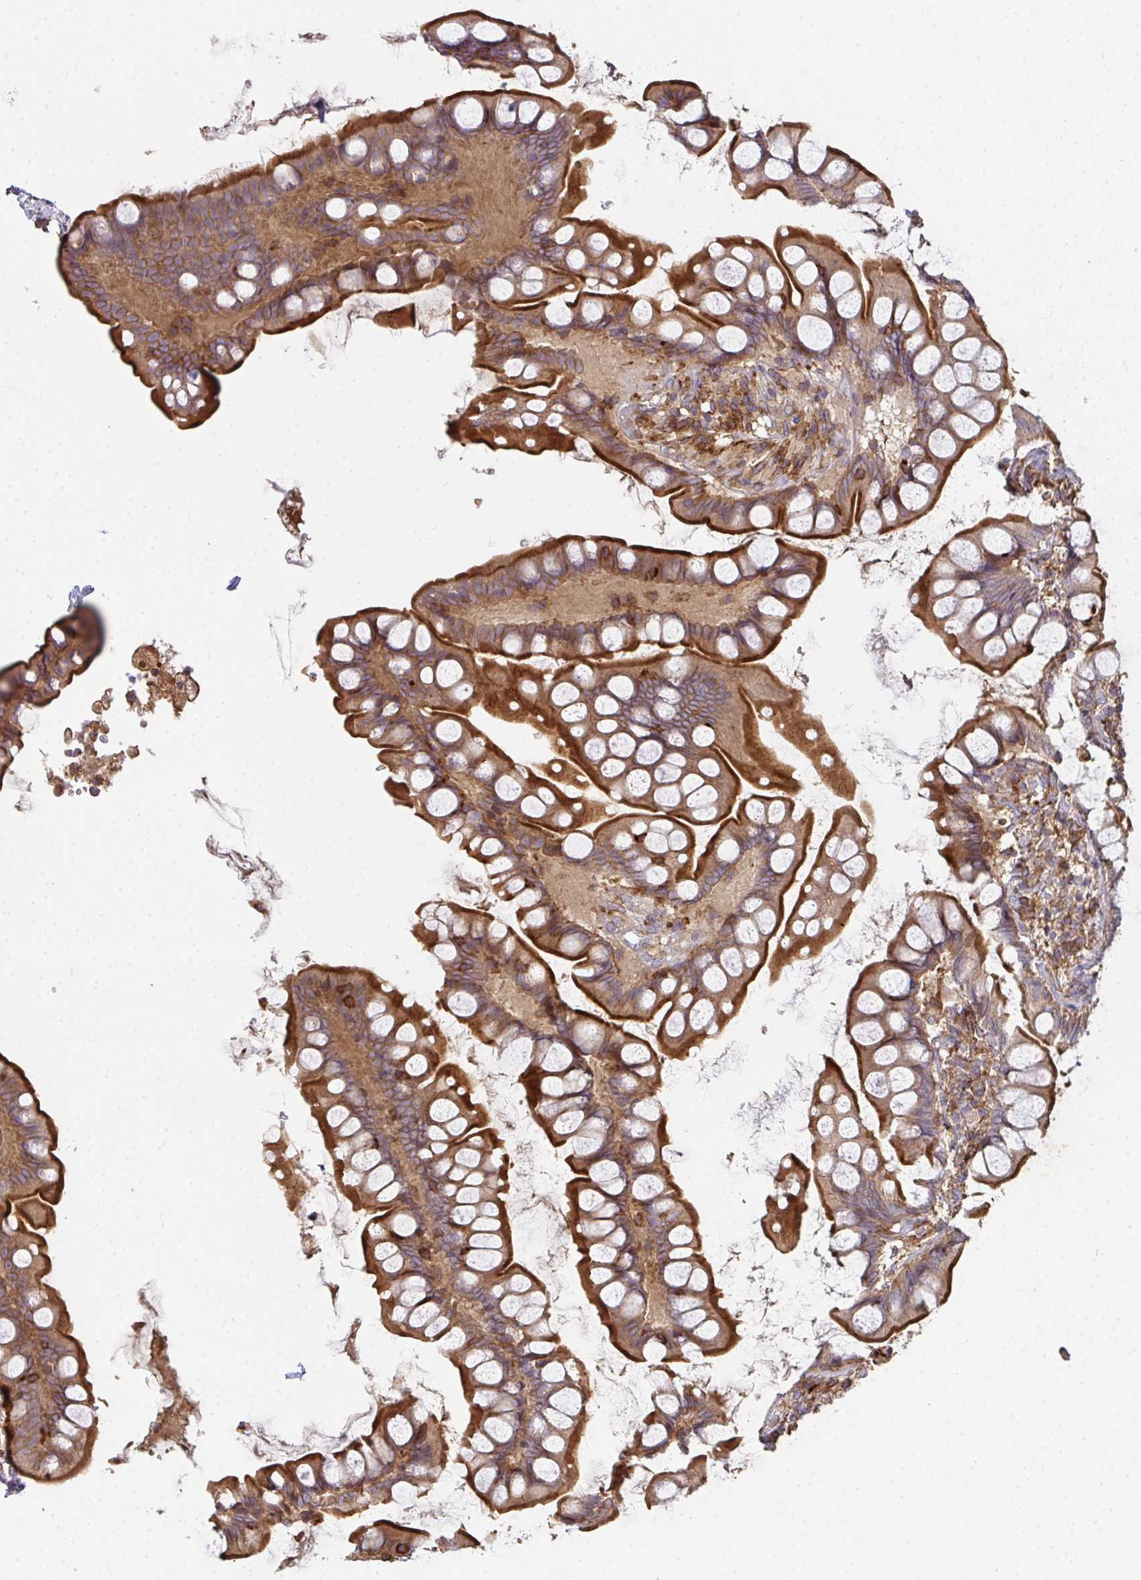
{"staining": {"intensity": "strong", "quantity": ">75%", "location": "cytoplasmic/membranous"}, "tissue": "small intestine", "cell_type": "Glandular cells", "image_type": "normal", "snomed": [{"axis": "morphology", "description": "Normal tissue, NOS"}, {"axis": "topography", "description": "Small intestine"}], "caption": "Strong cytoplasmic/membranous positivity for a protein is appreciated in approximately >75% of glandular cells of unremarkable small intestine using immunohistochemistry (IHC).", "gene": "TNMD", "patient": {"sex": "male", "age": 70}}